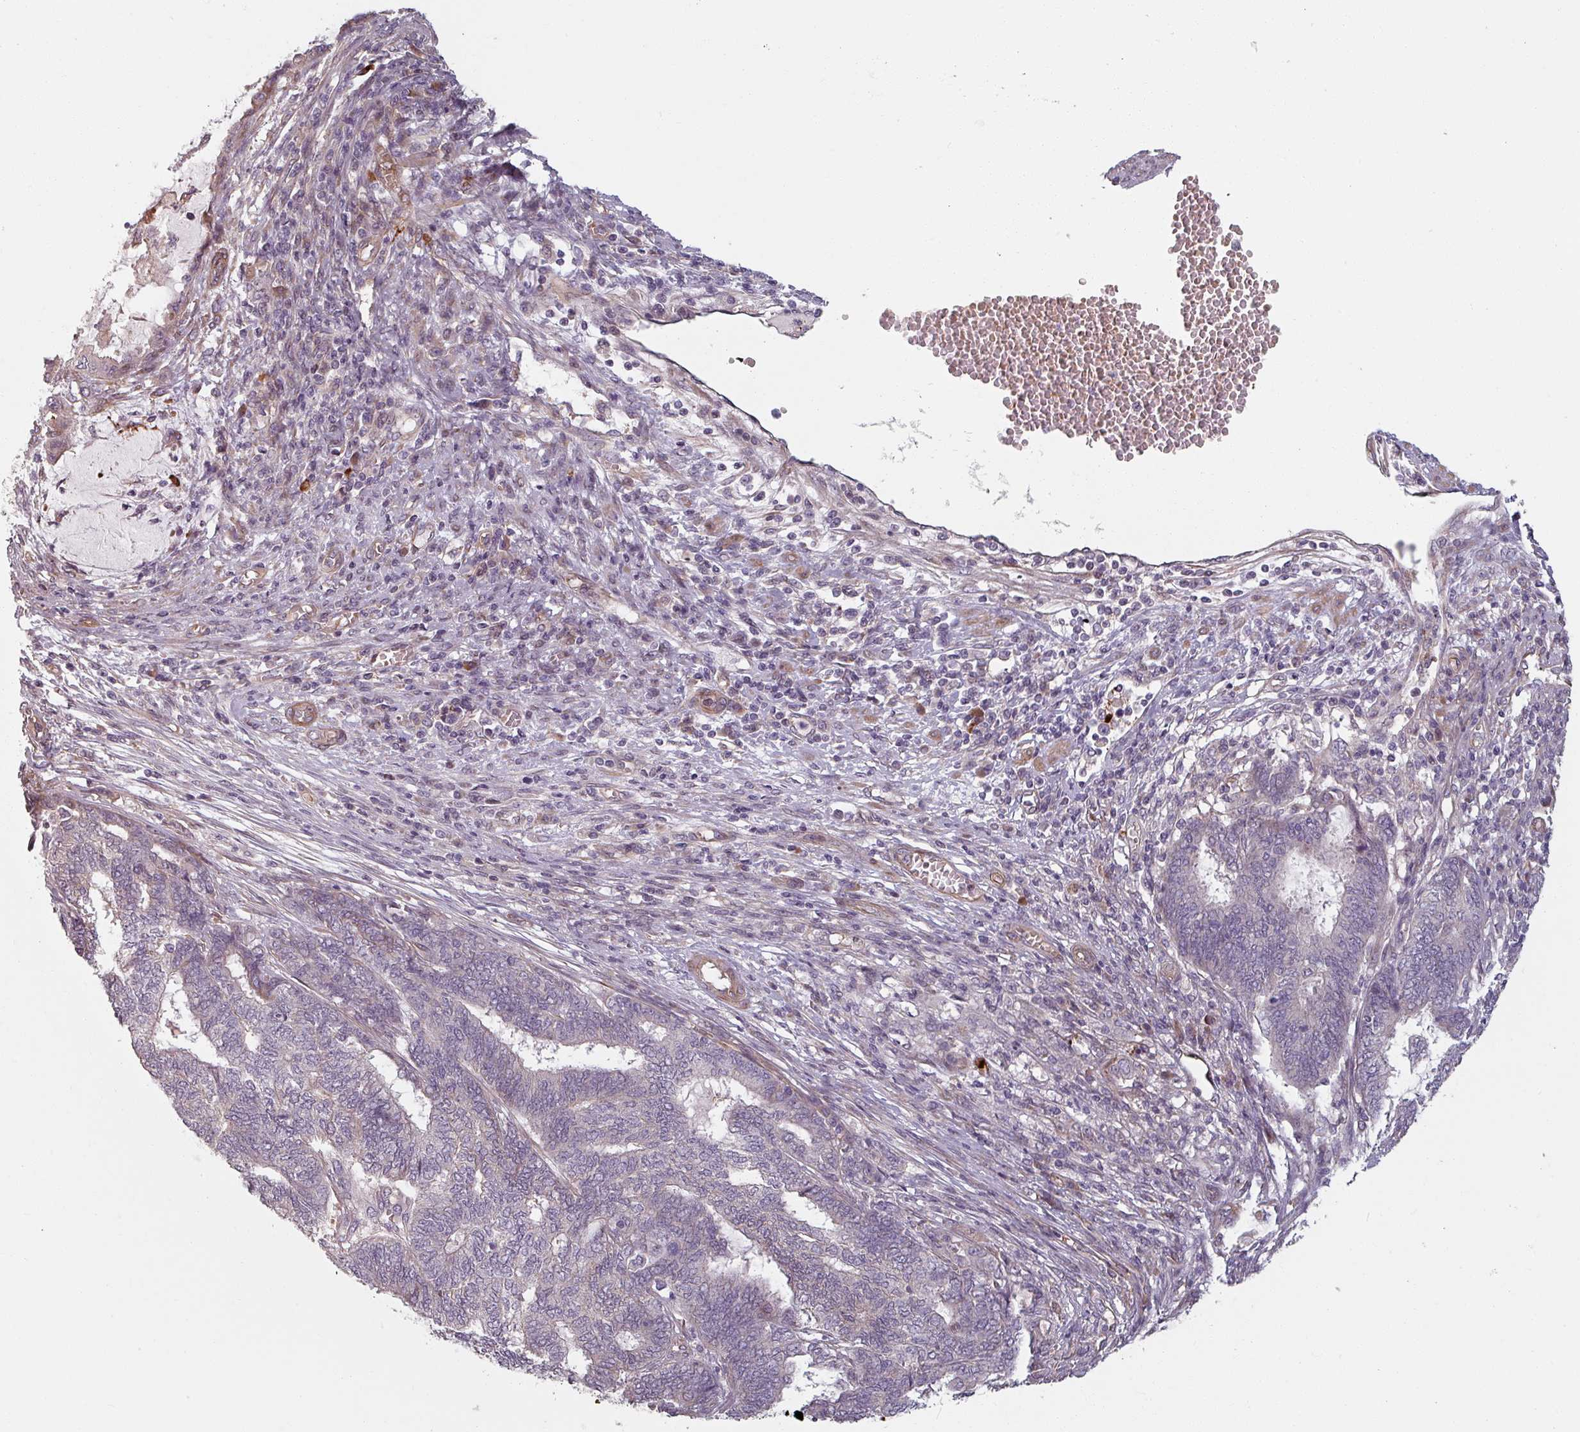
{"staining": {"intensity": "negative", "quantity": "none", "location": "none"}, "tissue": "endometrial cancer", "cell_type": "Tumor cells", "image_type": "cancer", "snomed": [{"axis": "morphology", "description": "Adenocarcinoma, NOS"}, {"axis": "topography", "description": "Uterus"}, {"axis": "topography", "description": "Endometrium"}], "caption": "This image is of endometrial cancer (adenocarcinoma) stained with immunohistochemistry (IHC) to label a protein in brown with the nuclei are counter-stained blue. There is no positivity in tumor cells. (DAB (3,3'-diaminobenzidine) IHC visualized using brightfield microscopy, high magnification).", "gene": "C4BPB", "patient": {"sex": "female", "age": 70}}